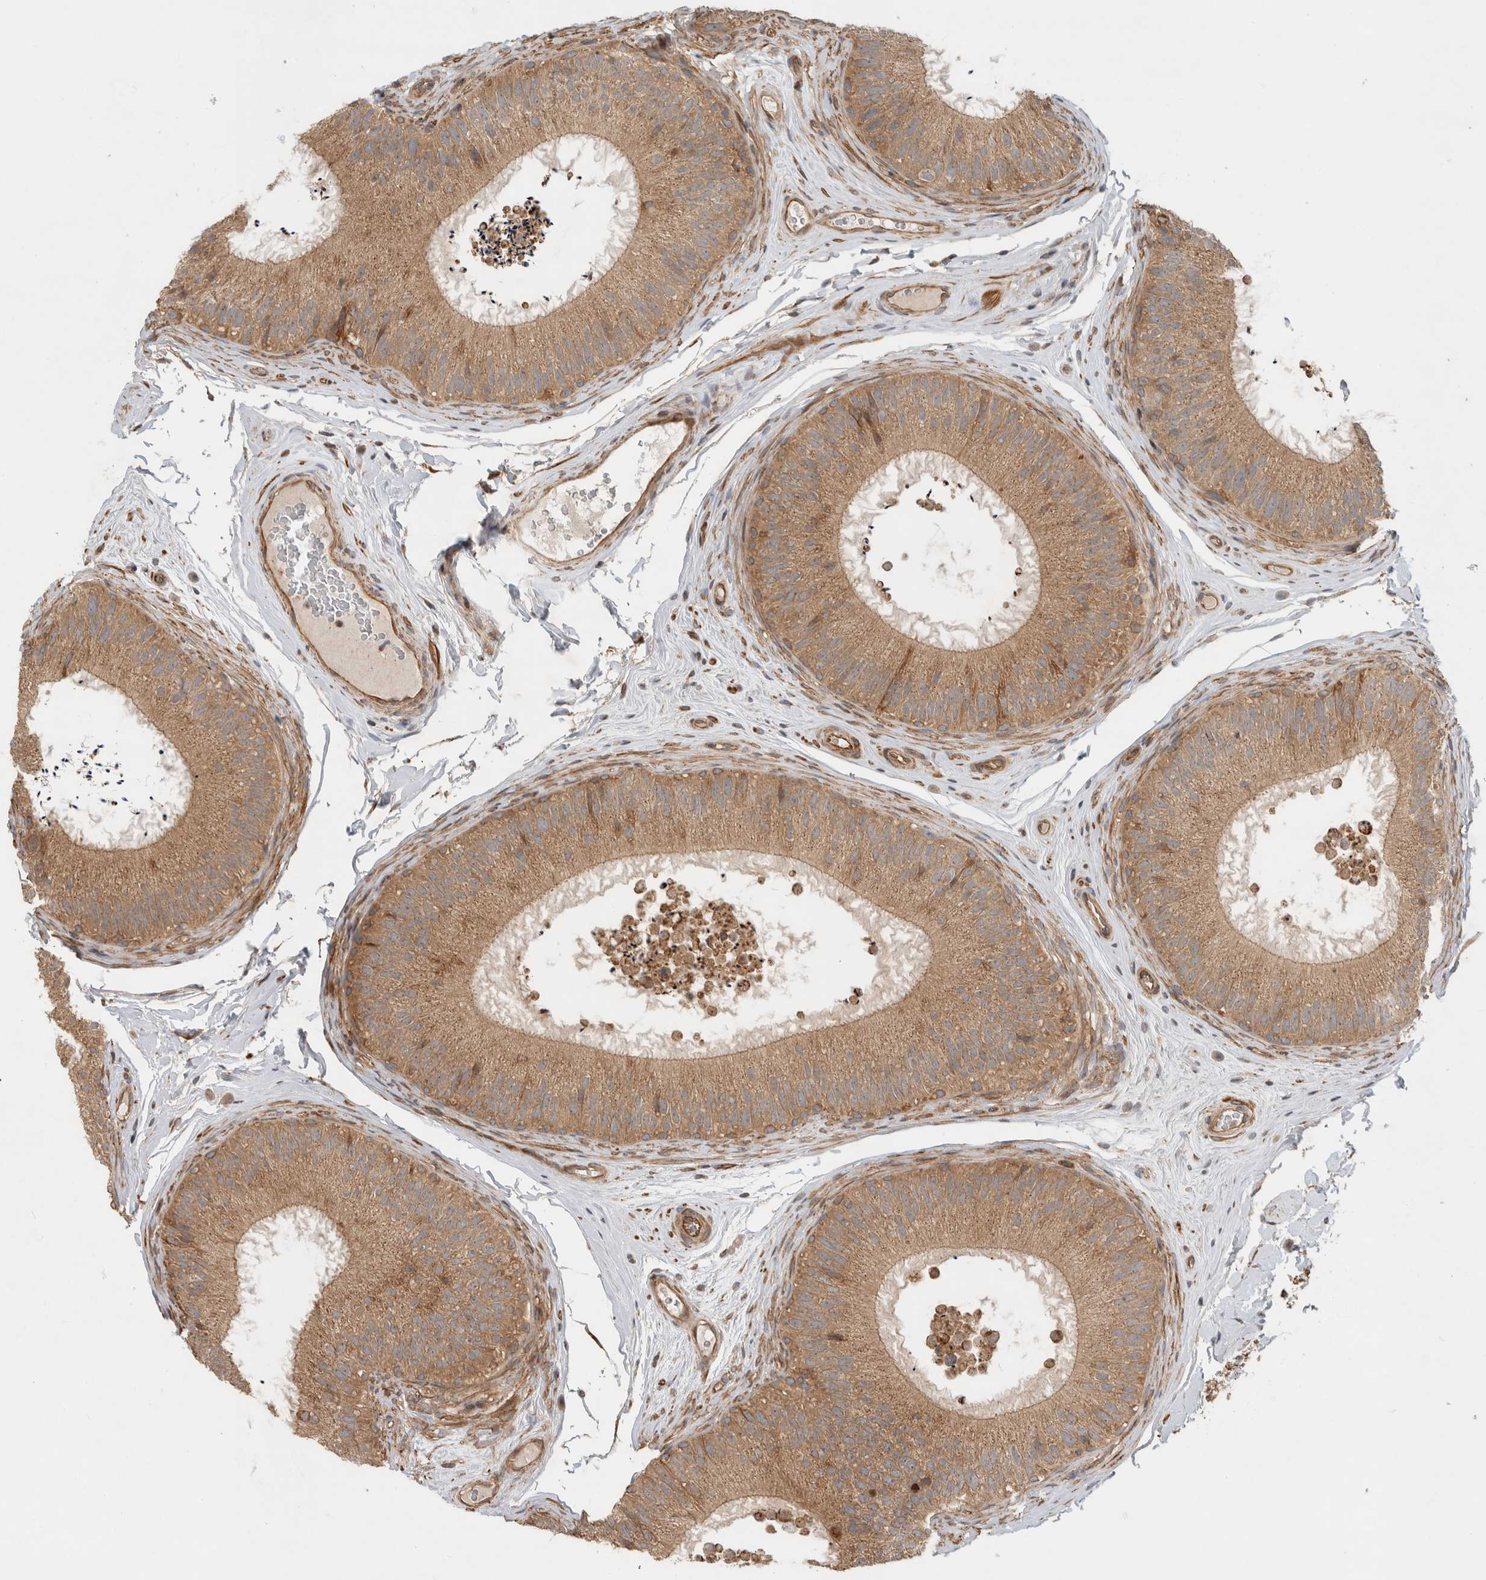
{"staining": {"intensity": "moderate", "quantity": ">75%", "location": "cytoplasmic/membranous"}, "tissue": "epididymis", "cell_type": "Glandular cells", "image_type": "normal", "snomed": [{"axis": "morphology", "description": "Normal tissue, NOS"}, {"axis": "topography", "description": "Epididymis"}], "caption": "About >75% of glandular cells in normal human epididymis demonstrate moderate cytoplasmic/membranous protein staining as visualized by brown immunohistochemical staining.", "gene": "TUBD1", "patient": {"sex": "male", "age": 45}}